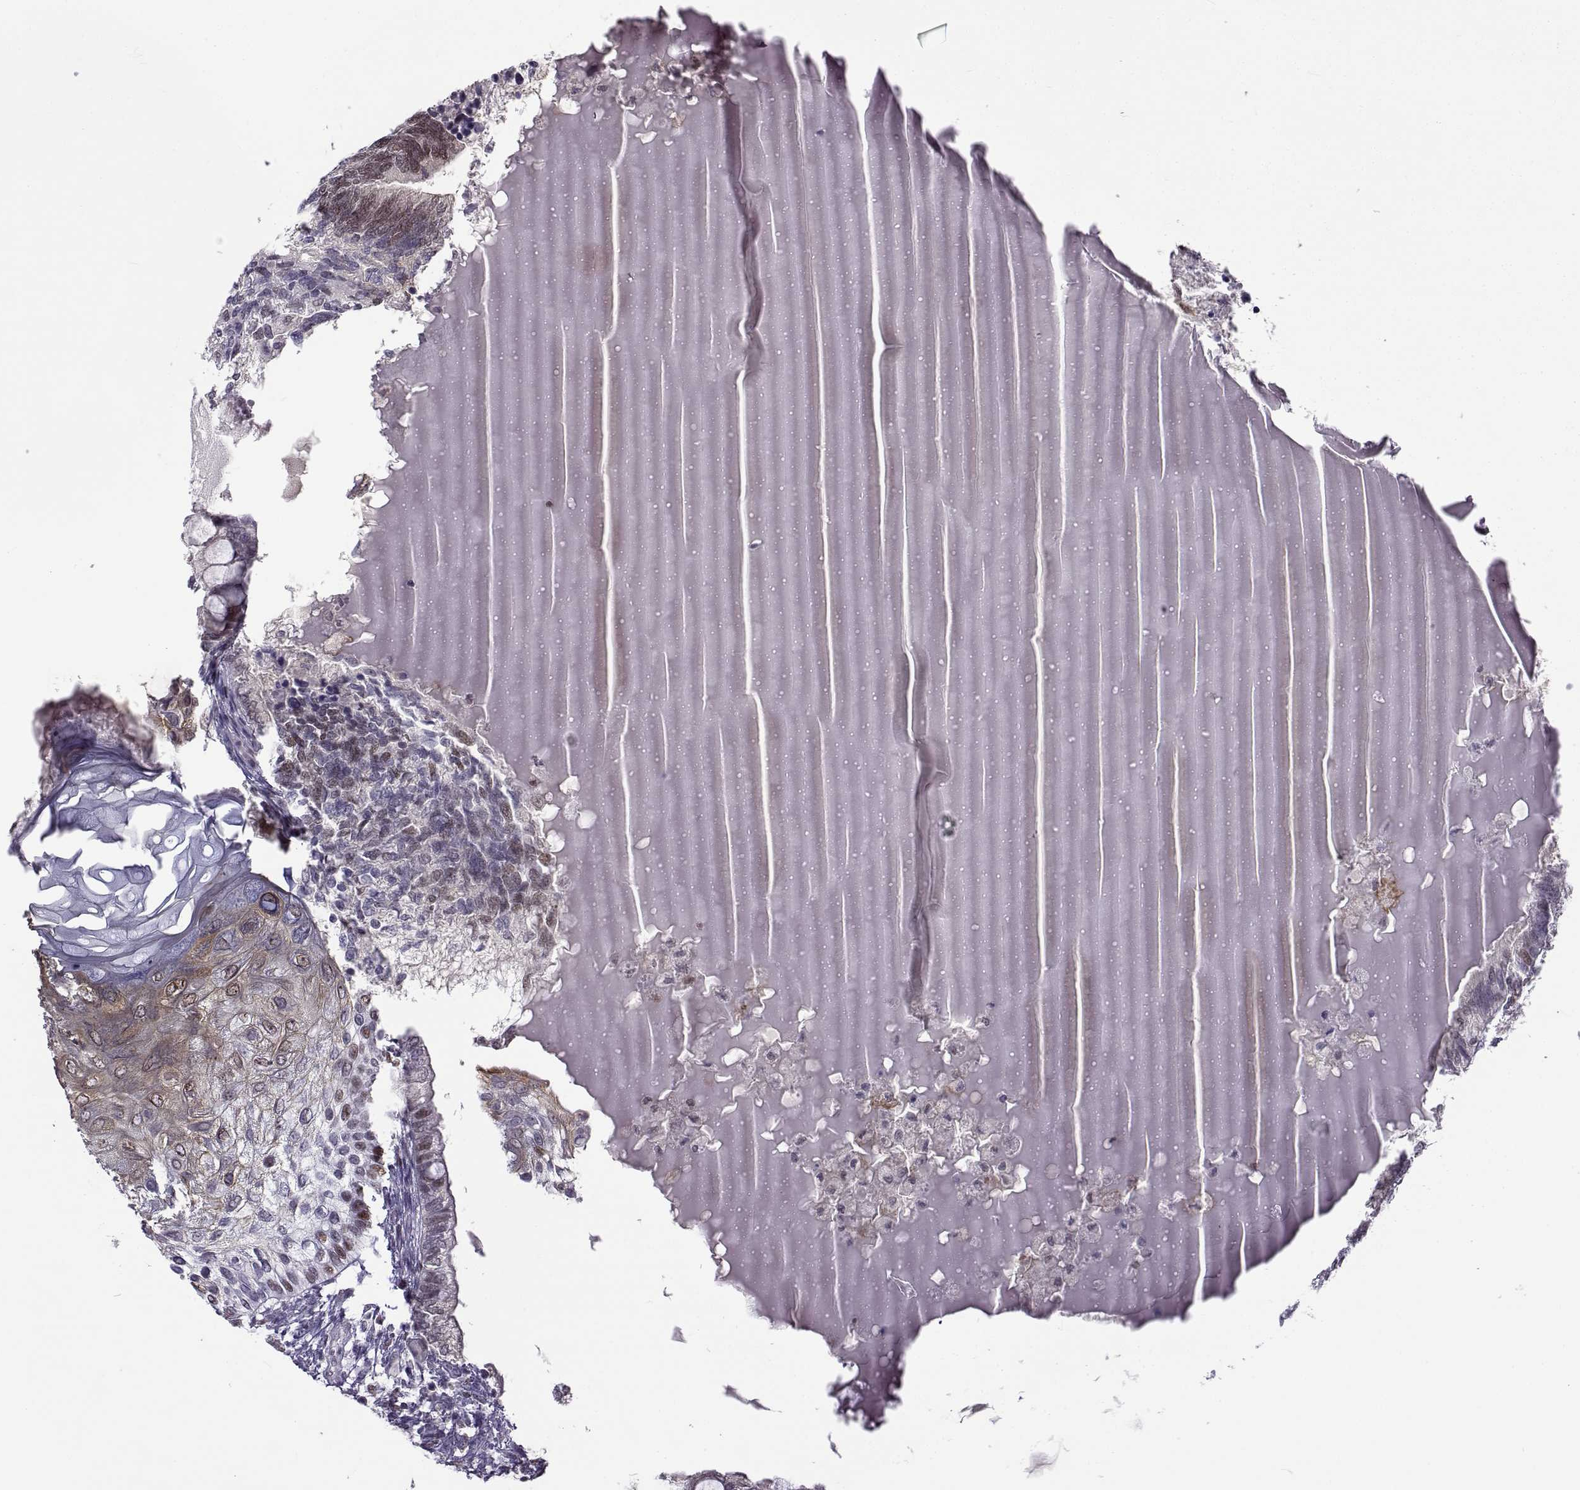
{"staining": {"intensity": "negative", "quantity": "none", "location": "none"}, "tissue": "testis cancer", "cell_type": "Tumor cells", "image_type": "cancer", "snomed": [{"axis": "morphology", "description": "Seminoma, NOS"}, {"axis": "morphology", "description": "Carcinoma, Embryonal, NOS"}, {"axis": "topography", "description": "Testis"}], "caption": "Testis embryonal carcinoma was stained to show a protein in brown. There is no significant staining in tumor cells.", "gene": "BACH1", "patient": {"sex": "male", "age": 41}}